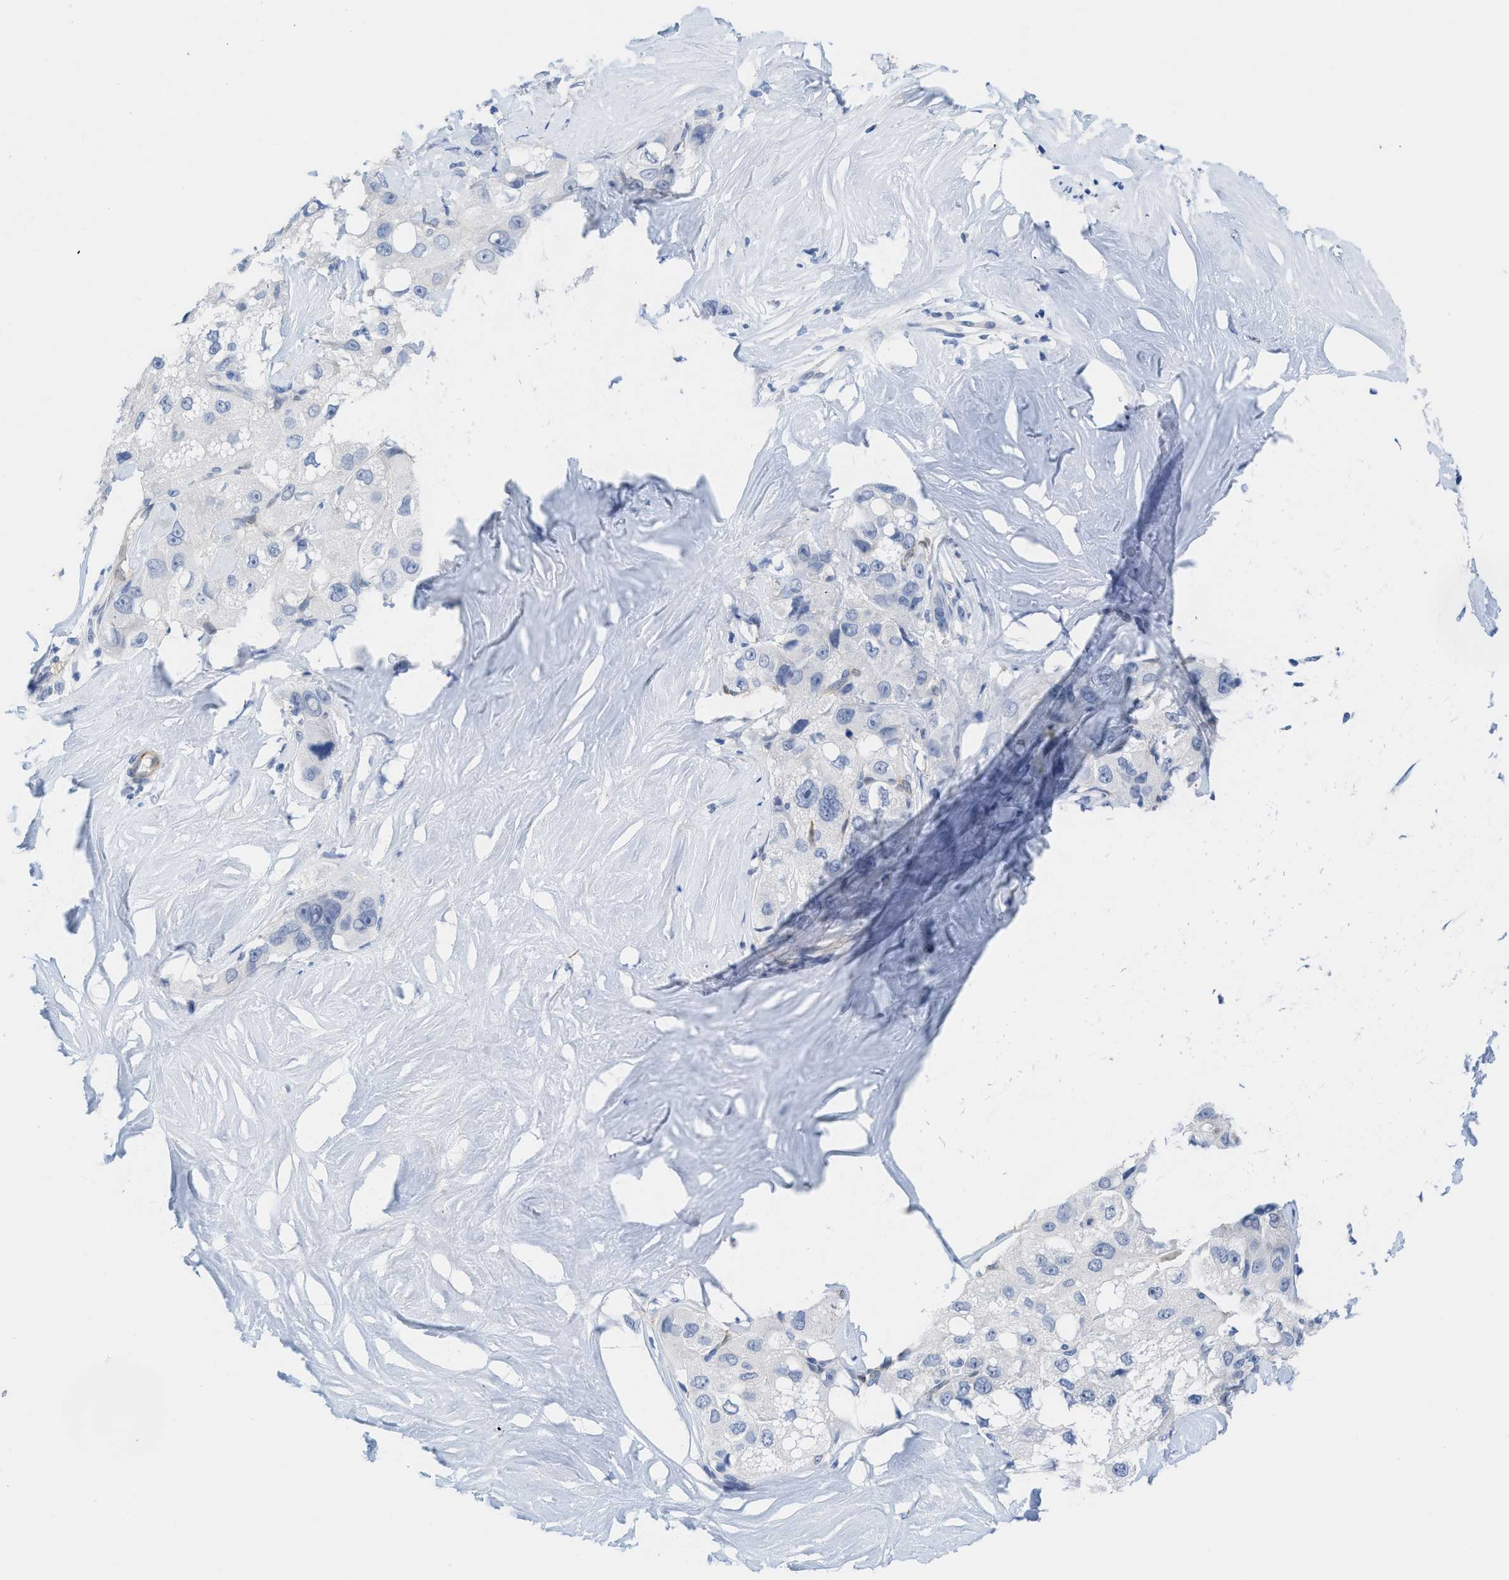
{"staining": {"intensity": "negative", "quantity": "none", "location": "none"}, "tissue": "liver cancer", "cell_type": "Tumor cells", "image_type": "cancer", "snomed": [{"axis": "morphology", "description": "Carcinoma, Hepatocellular, NOS"}, {"axis": "topography", "description": "Liver"}], "caption": "A high-resolution micrograph shows immunohistochemistry staining of hepatocellular carcinoma (liver), which displays no significant staining in tumor cells.", "gene": "LDAF1", "patient": {"sex": "male", "age": 80}}